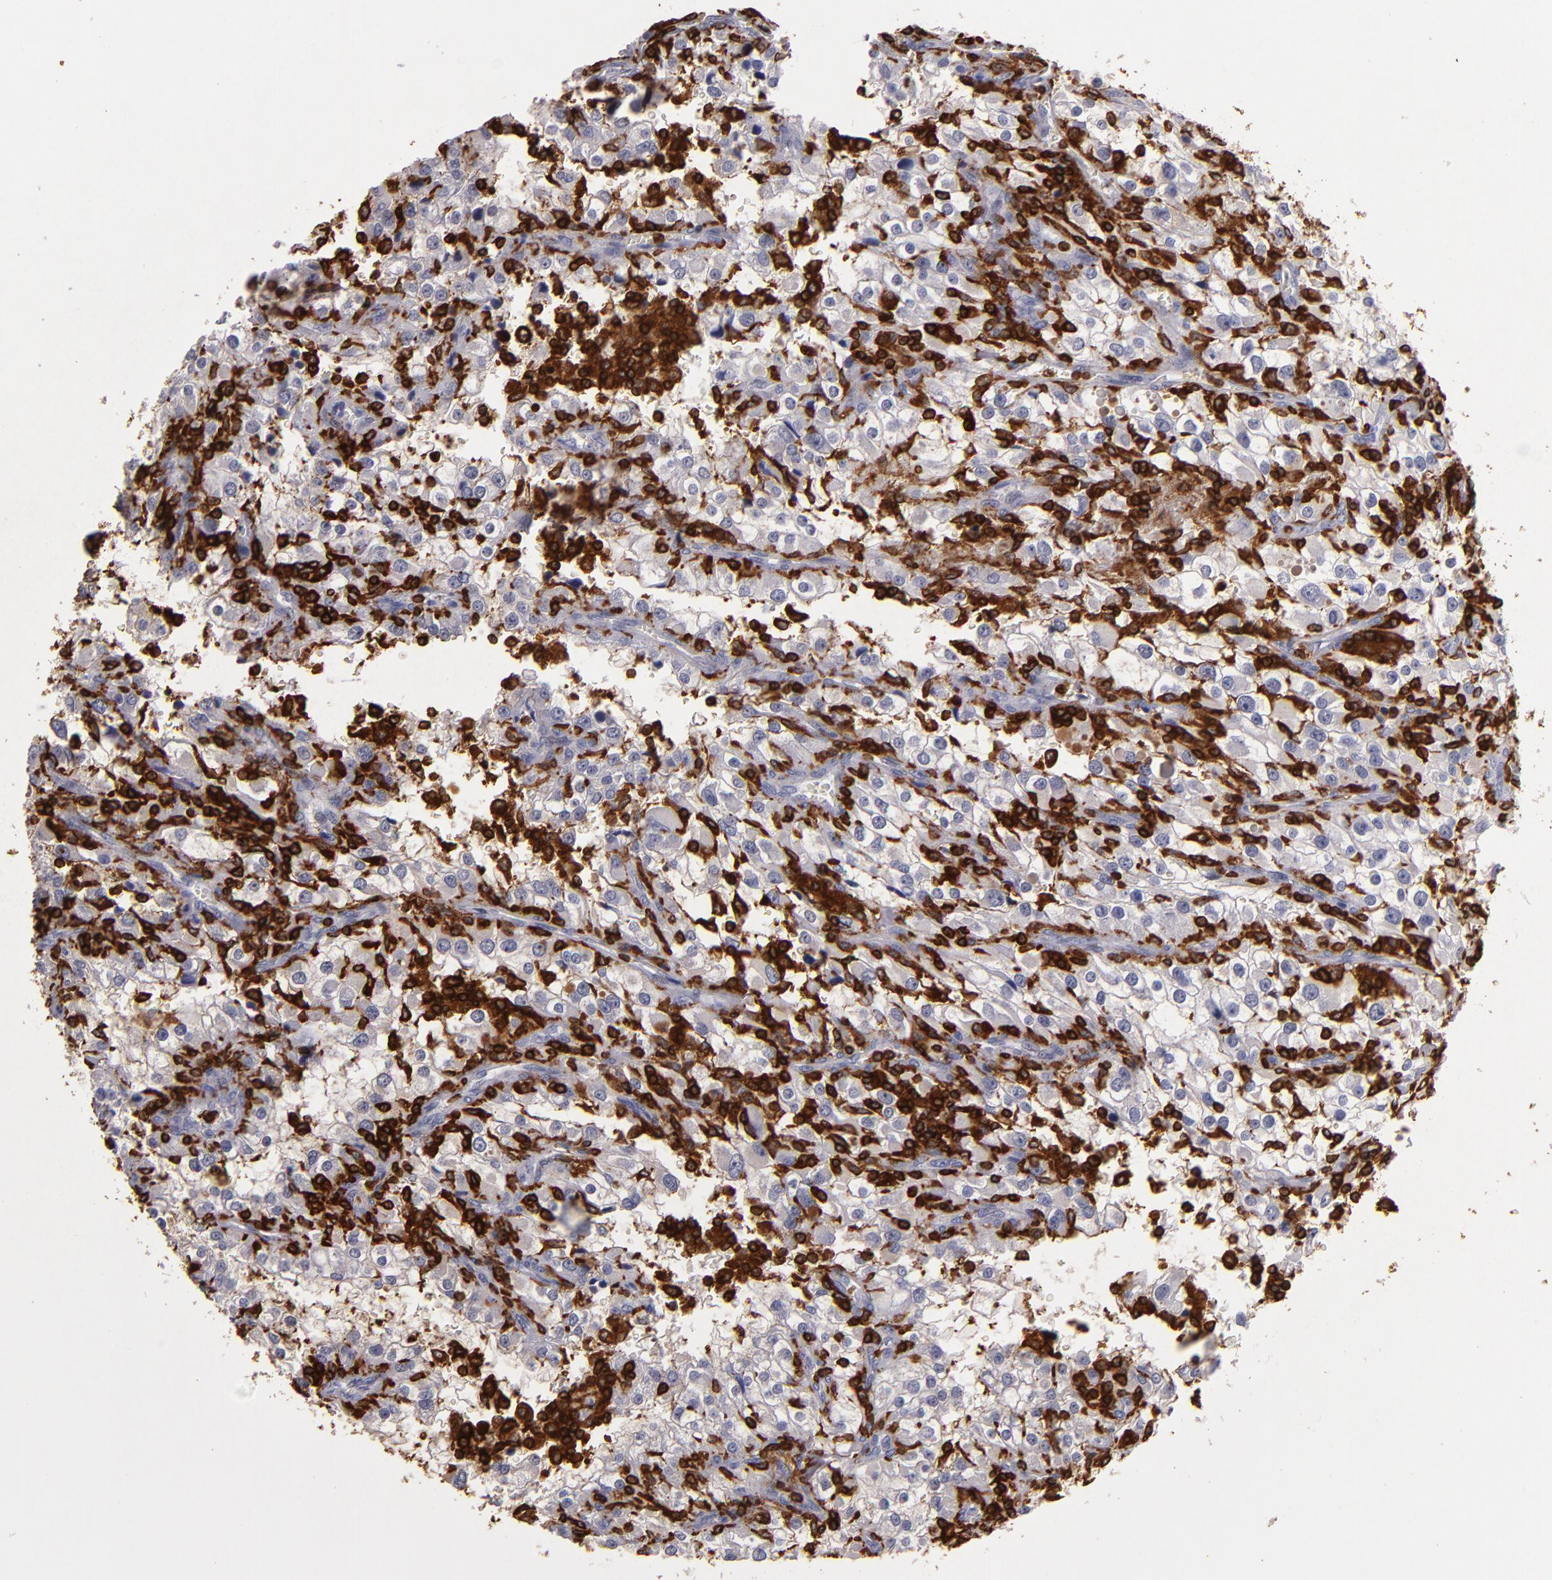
{"staining": {"intensity": "negative", "quantity": "none", "location": "none"}, "tissue": "renal cancer", "cell_type": "Tumor cells", "image_type": "cancer", "snomed": [{"axis": "morphology", "description": "Adenocarcinoma, NOS"}, {"axis": "topography", "description": "Kidney"}], "caption": "Tumor cells show no significant protein expression in renal cancer (adenocarcinoma).", "gene": "WAS", "patient": {"sex": "female", "age": 52}}